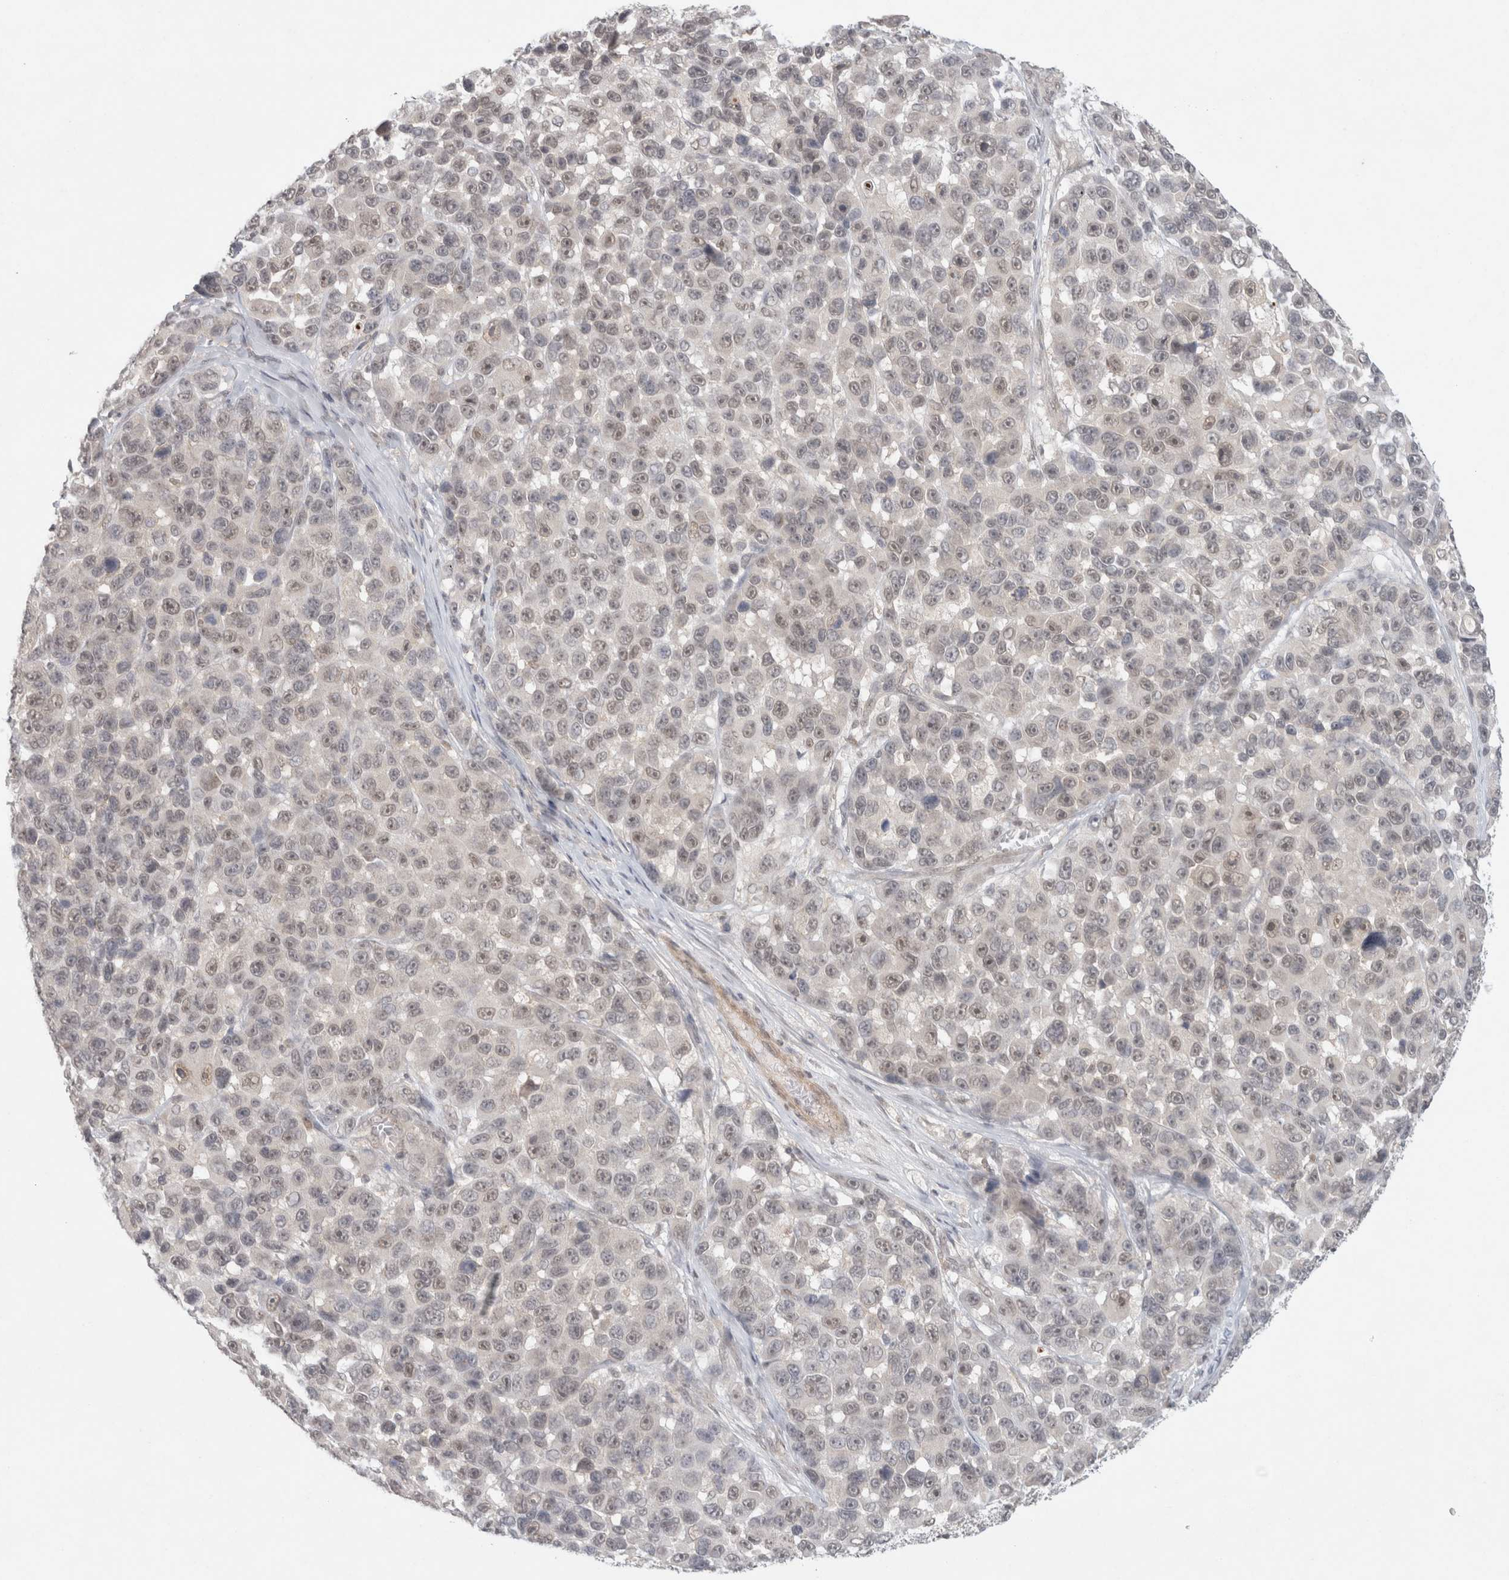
{"staining": {"intensity": "weak", "quantity": "<25%", "location": "nuclear"}, "tissue": "melanoma", "cell_type": "Tumor cells", "image_type": "cancer", "snomed": [{"axis": "morphology", "description": "Malignant melanoma, NOS"}, {"axis": "topography", "description": "Skin"}], "caption": "Immunohistochemistry image of human malignant melanoma stained for a protein (brown), which exhibits no staining in tumor cells.", "gene": "FBXO42", "patient": {"sex": "male", "age": 53}}